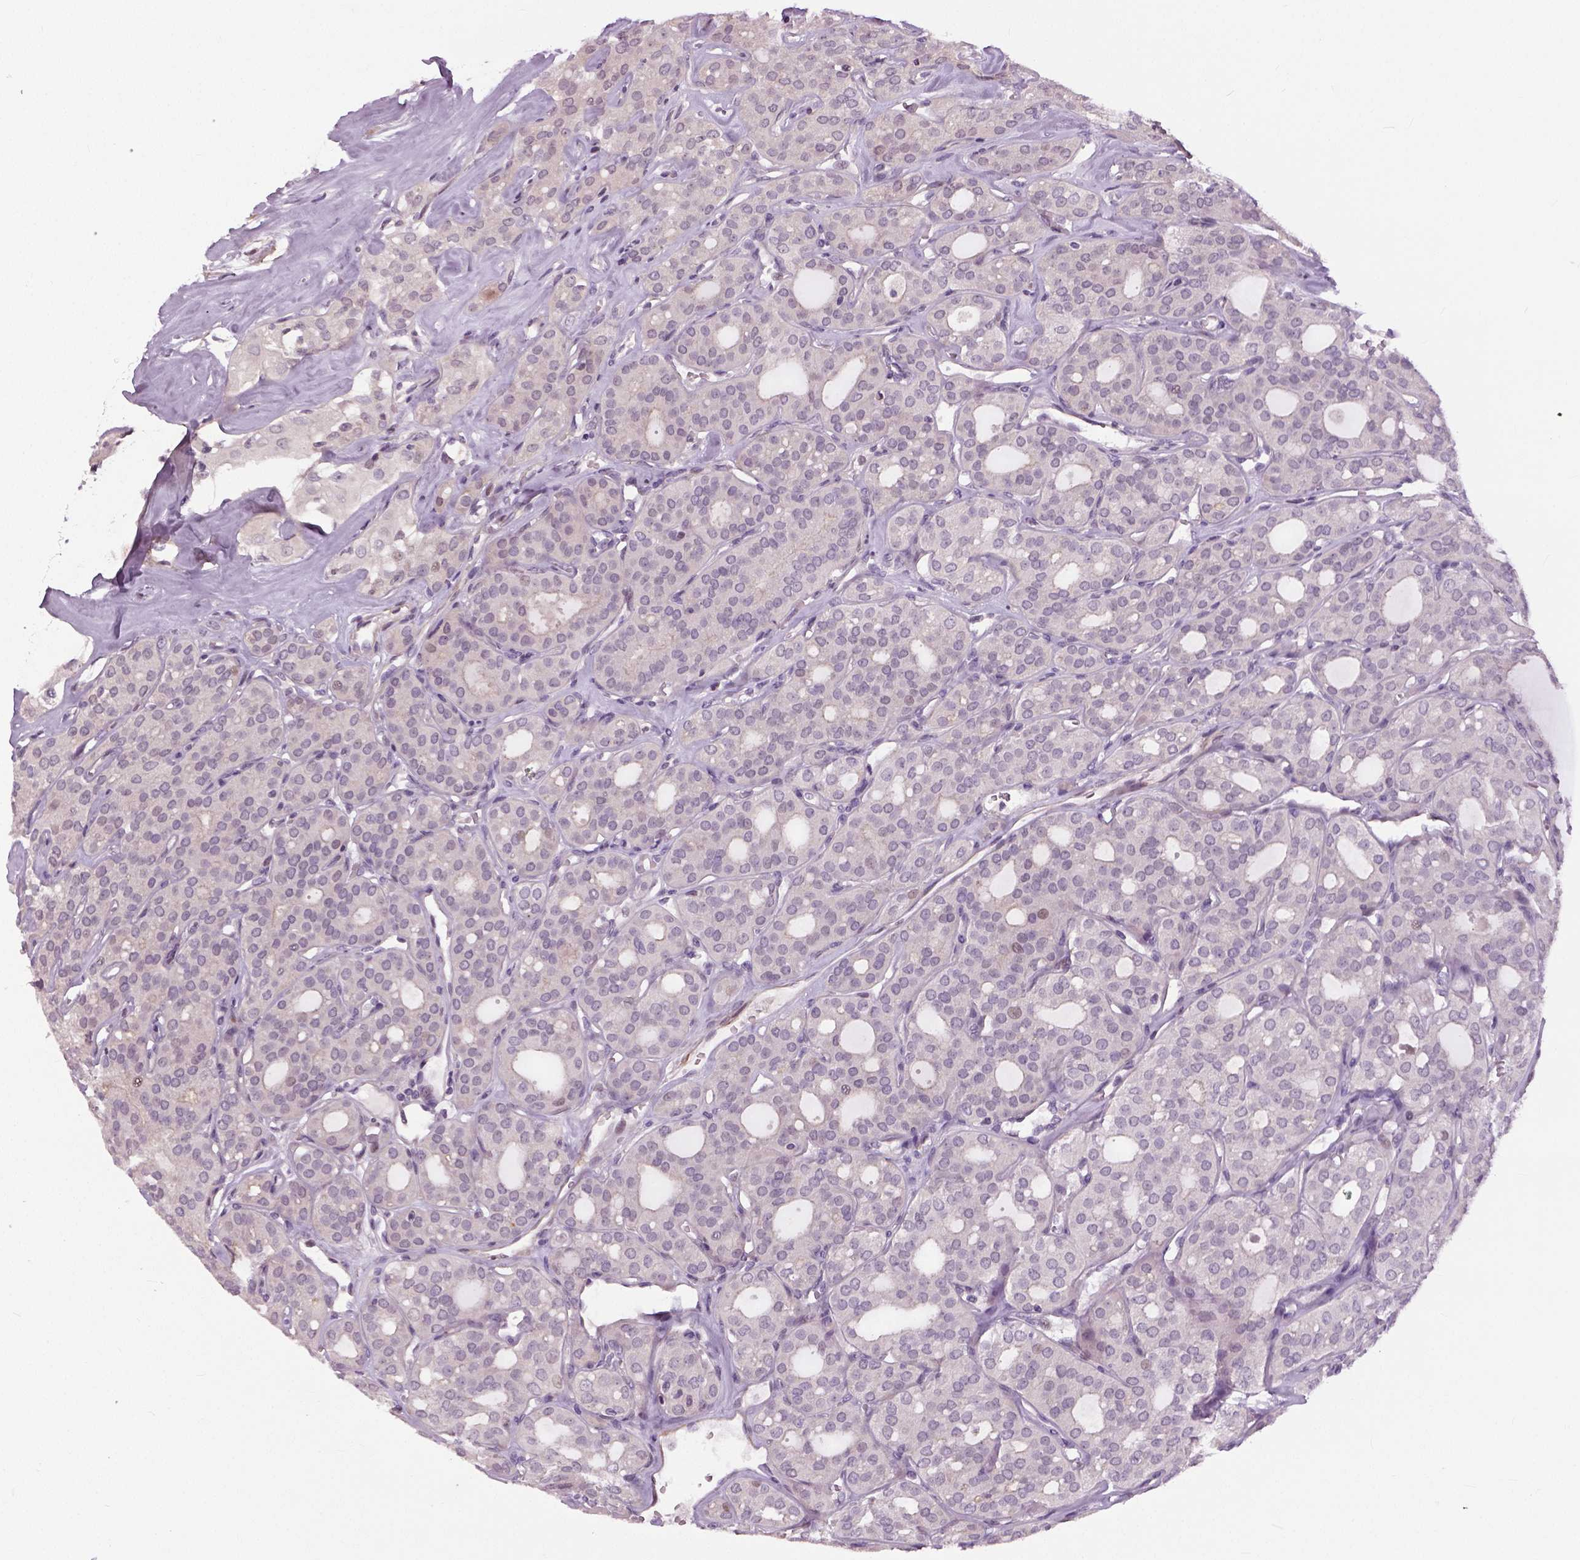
{"staining": {"intensity": "negative", "quantity": "none", "location": "none"}, "tissue": "thyroid cancer", "cell_type": "Tumor cells", "image_type": "cancer", "snomed": [{"axis": "morphology", "description": "Follicular adenoma carcinoma, NOS"}, {"axis": "topography", "description": "Thyroid gland"}], "caption": "Tumor cells are negative for protein expression in human thyroid follicular adenoma carcinoma. (Brightfield microscopy of DAB (3,3'-diaminobenzidine) immunohistochemistry (IHC) at high magnification).", "gene": "NECAB1", "patient": {"sex": "male", "age": 75}}